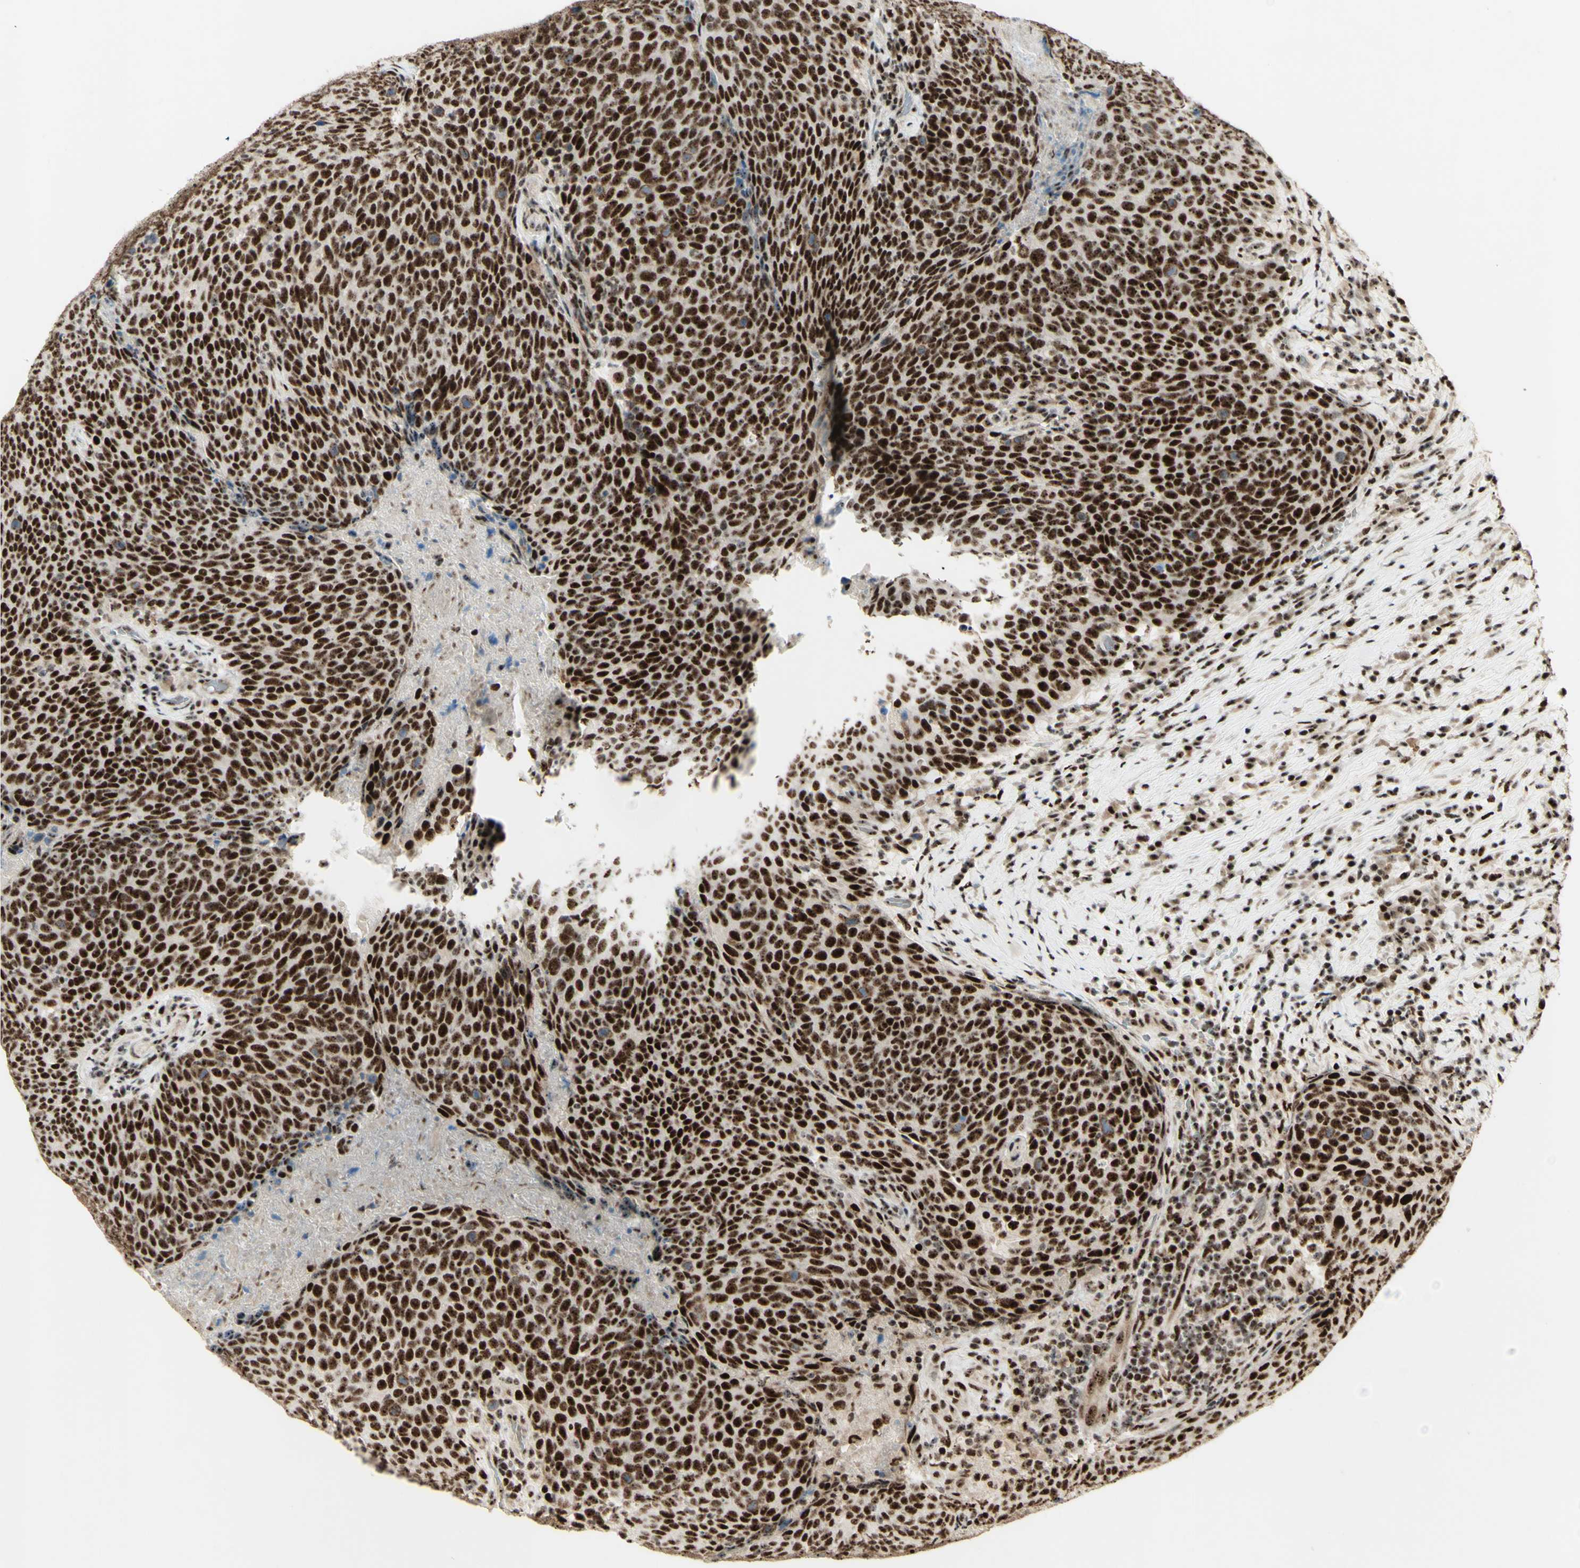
{"staining": {"intensity": "strong", "quantity": ">75%", "location": "nuclear"}, "tissue": "head and neck cancer", "cell_type": "Tumor cells", "image_type": "cancer", "snomed": [{"axis": "morphology", "description": "Squamous cell carcinoma, NOS"}, {"axis": "morphology", "description": "Squamous cell carcinoma, metastatic, NOS"}, {"axis": "topography", "description": "Lymph node"}, {"axis": "topography", "description": "Head-Neck"}], "caption": "Immunohistochemistry (DAB (3,3'-diaminobenzidine)) staining of metastatic squamous cell carcinoma (head and neck) reveals strong nuclear protein expression in about >75% of tumor cells.", "gene": "DHX9", "patient": {"sex": "male", "age": 62}}